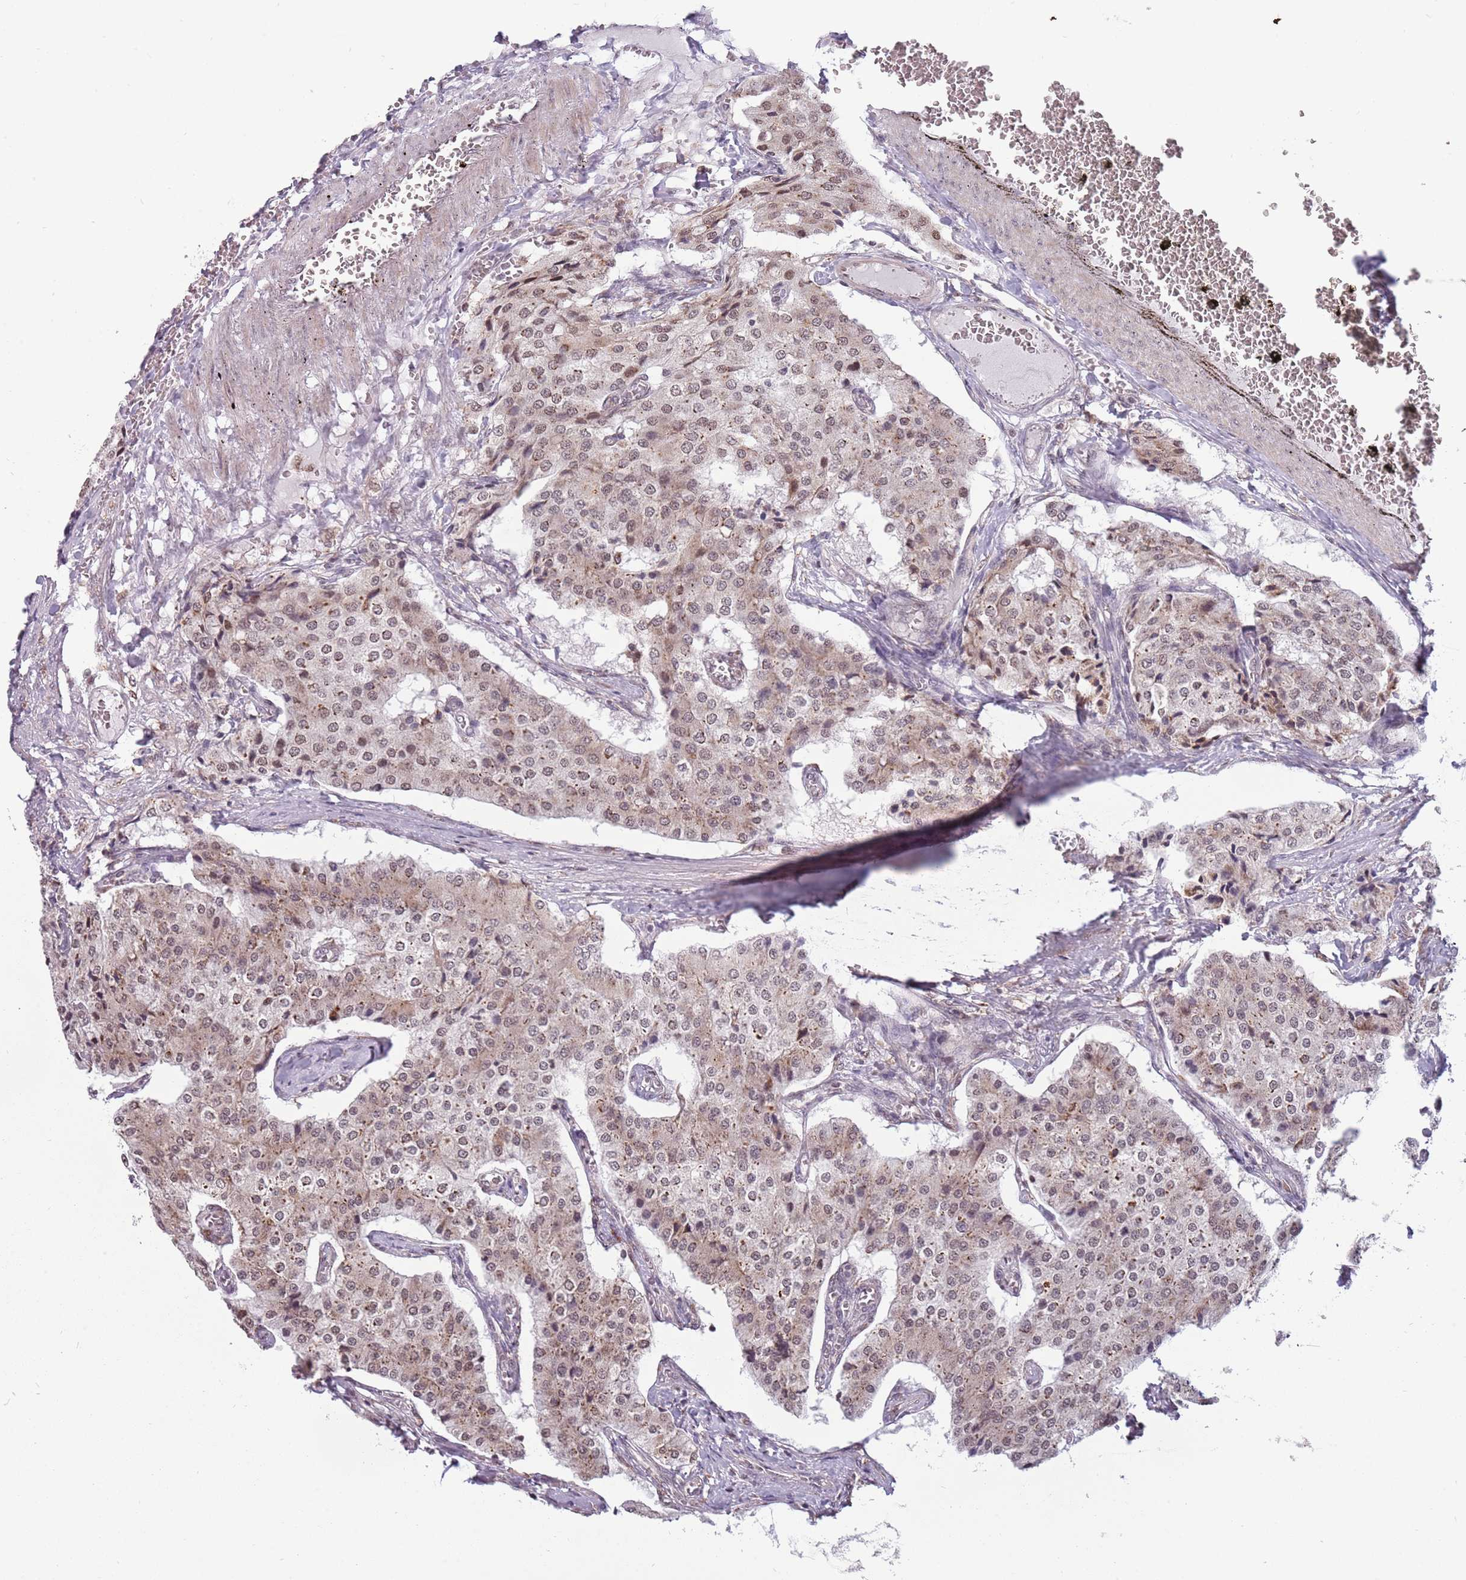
{"staining": {"intensity": "weak", "quantity": "25%-75%", "location": "nuclear"}, "tissue": "carcinoid", "cell_type": "Tumor cells", "image_type": "cancer", "snomed": [{"axis": "morphology", "description": "Carcinoid, malignant, NOS"}, {"axis": "topography", "description": "Colon"}], "caption": "This micrograph exhibits IHC staining of carcinoid (malignant), with low weak nuclear positivity in about 25%-75% of tumor cells.", "gene": "BARD1", "patient": {"sex": "female", "age": 52}}